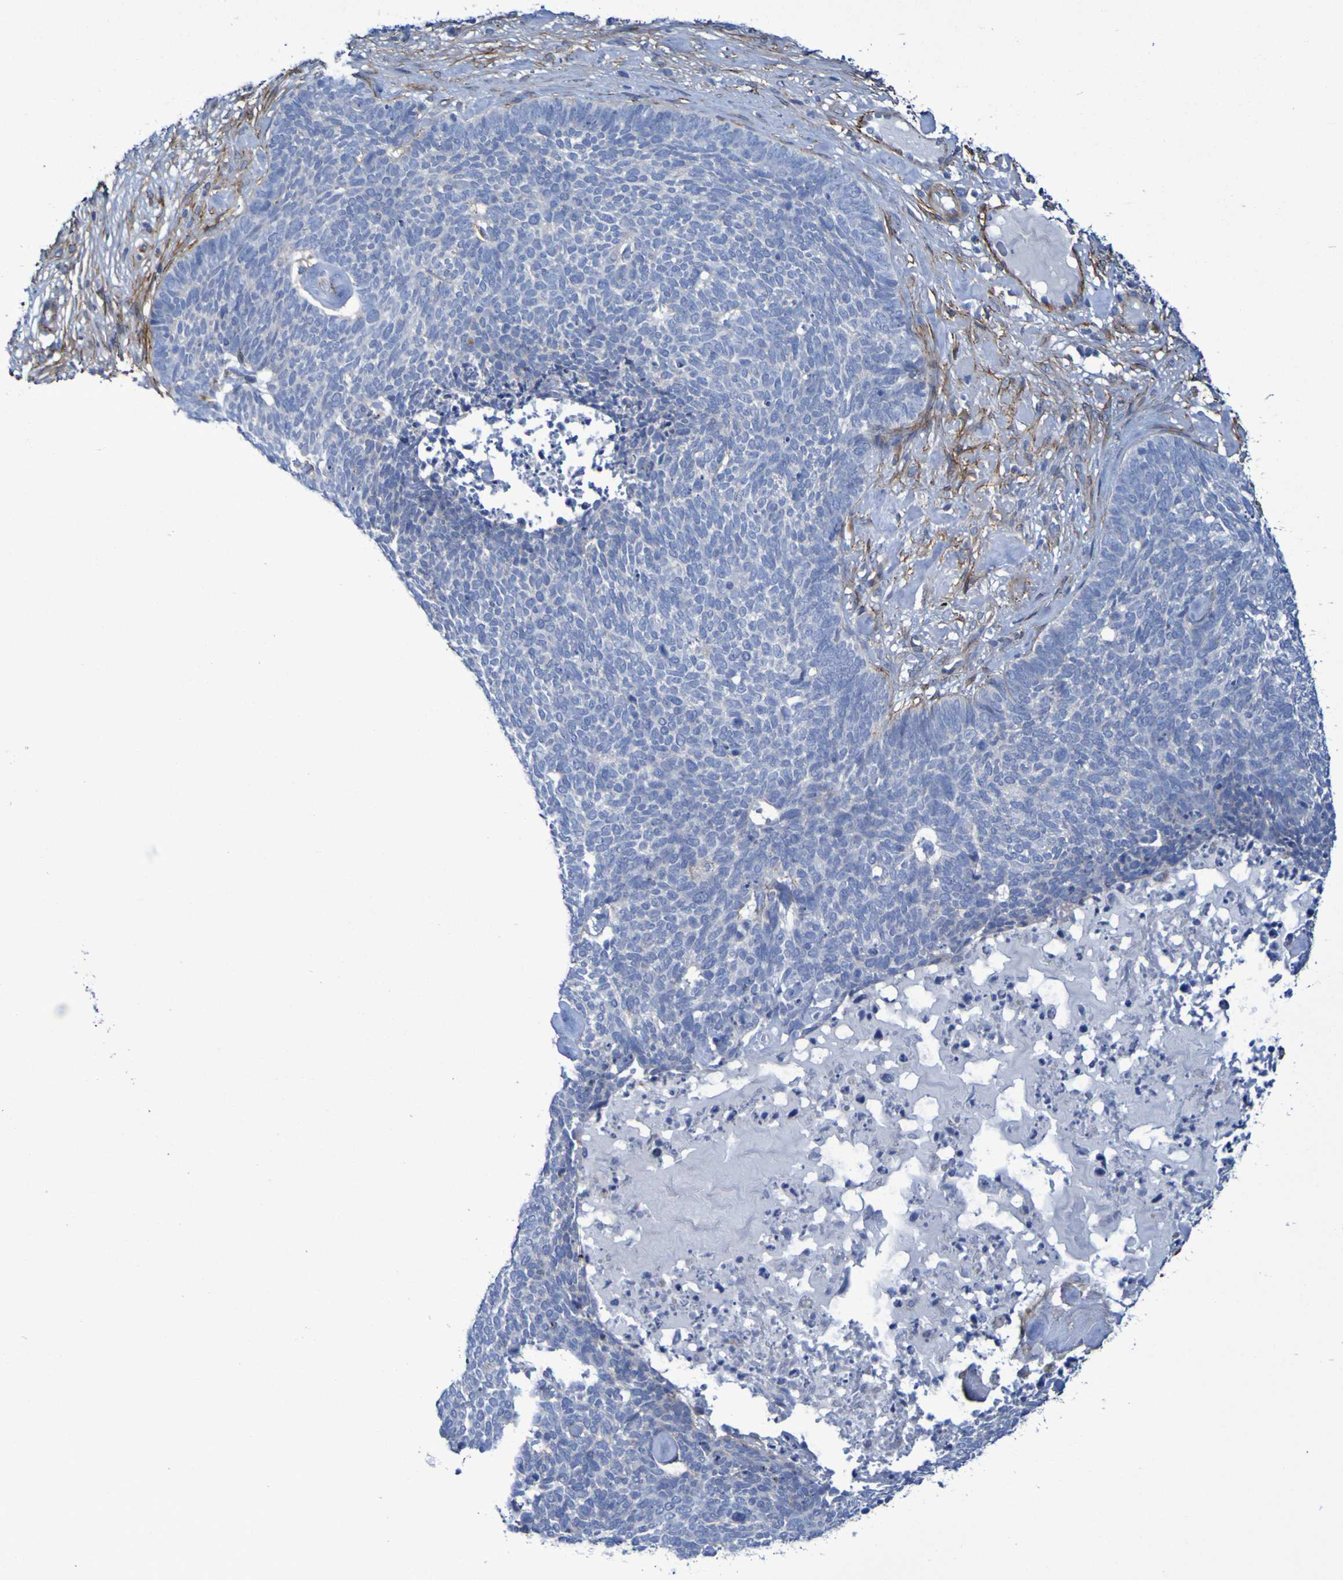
{"staining": {"intensity": "negative", "quantity": "none", "location": "none"}, "tissue": "skin cancer", "cell_type": "Tumor cells", "image_type": "cancer", "snomed": [{"axis": "morphology", "description": "Basal cell carcinoma"}, {"axis": "topography", "description": "Skin"}], "caption": "DAB immunohistochemical staining of human skin cancer exhibits no significant staining in tumor cells. The staining was performed using DAB to visualize the protein expression in brown, while the nuclei were stained in blue with hematoxylin (Magnification: 20x).", "gene": "LPP", "patient": {"sex": "female", "age": 84}}